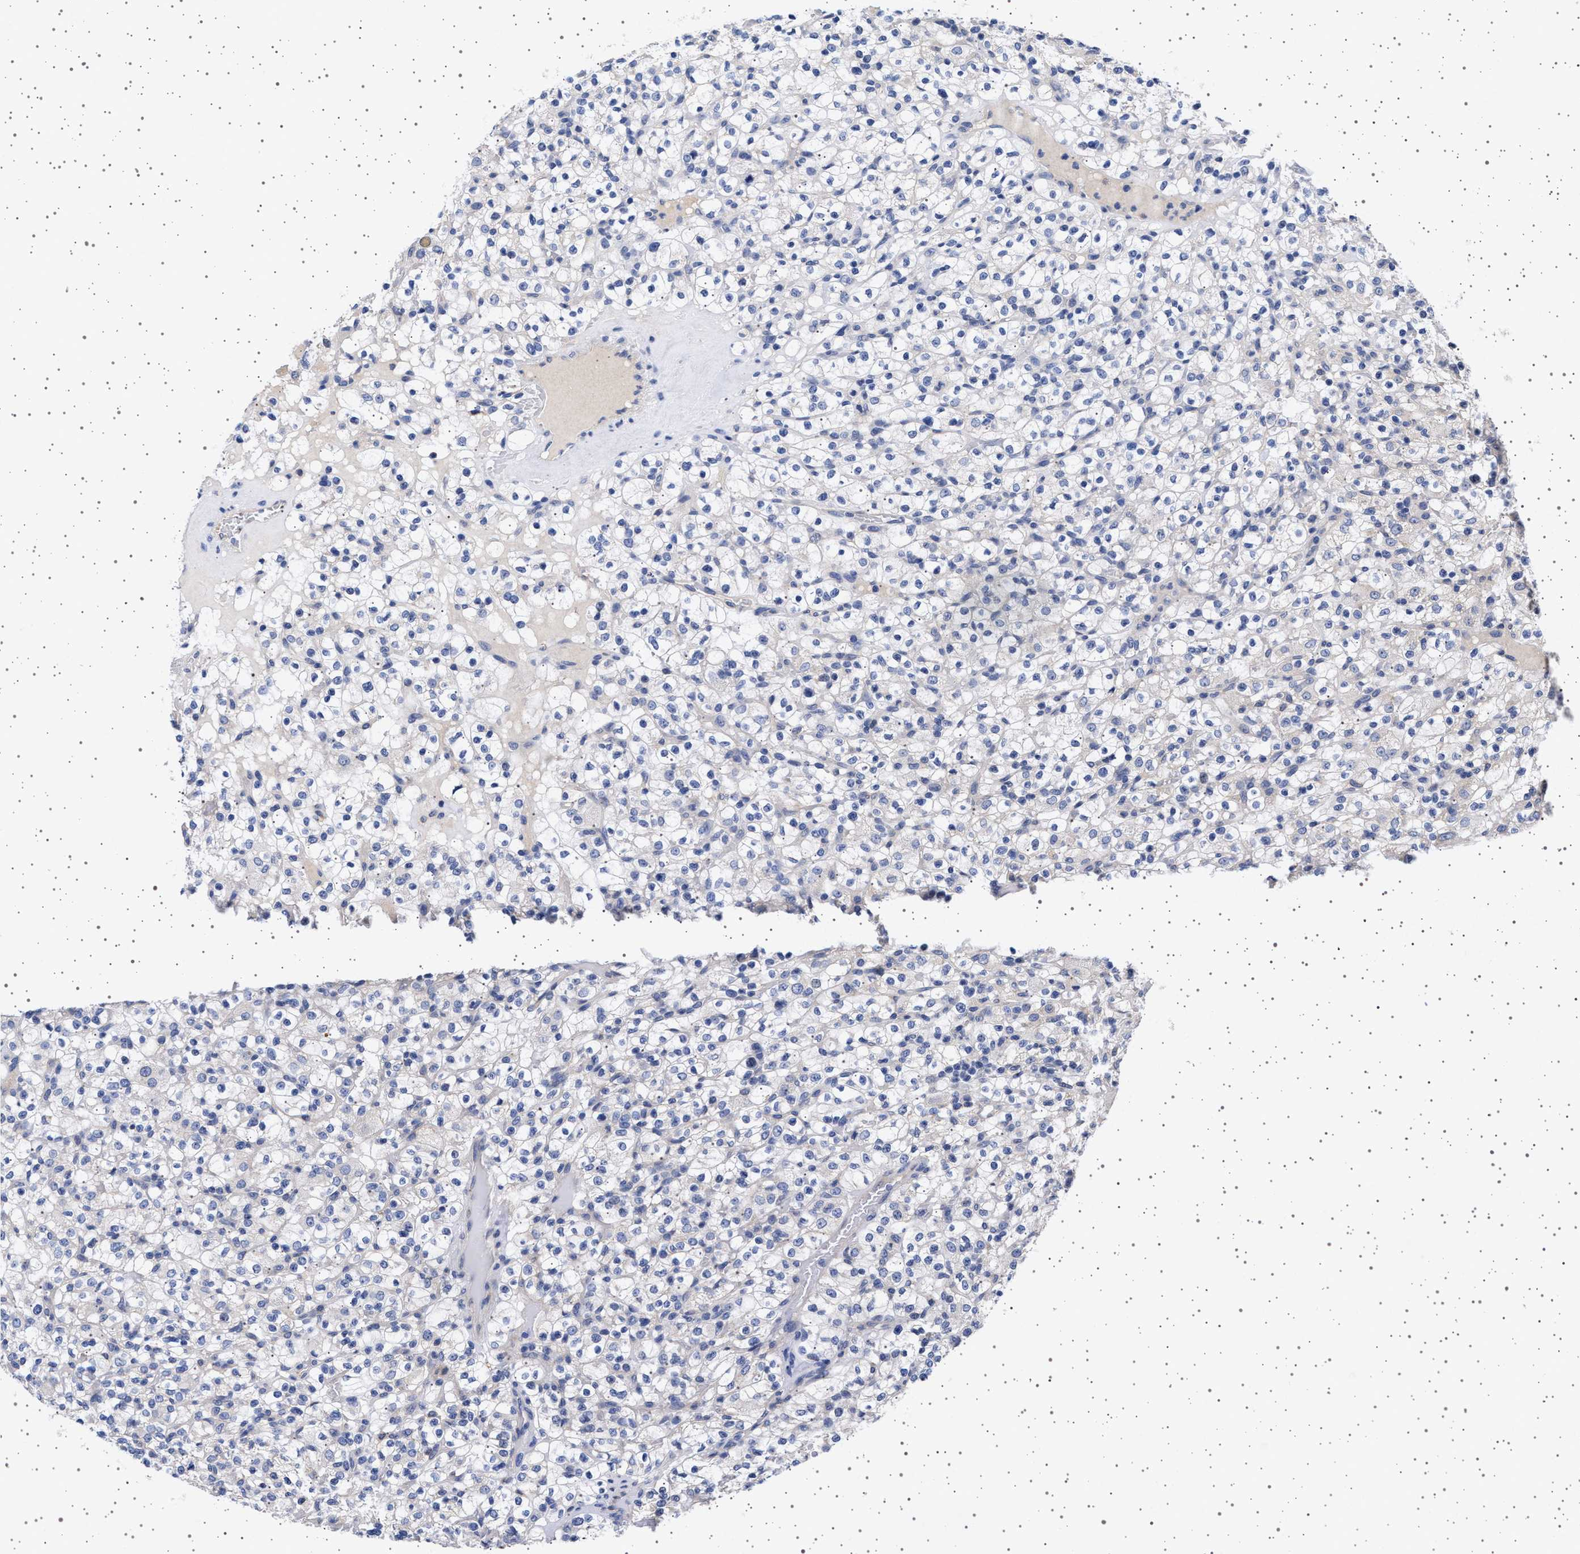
{"staining": {"intensity": "negative", "quantity": "none", "location": "none"}, "tissue": "renal cancer", "cell_type": "Tumor cells", "image_type": "cancer", "snomed": [{"axis": "morphology", "description": "Normal tissue, NOS"}, {"axis": "morphology", "description": "Adenocarcinoma, NOS"}, {"axis": "topography", "description": "Kidney"}], "caption": "Tumor cells are negative for brown protein staining in renal cancer (adenocarcinoma).", "gene": "TRMT10B", "patient": {"sex": "female", "age": 72}}